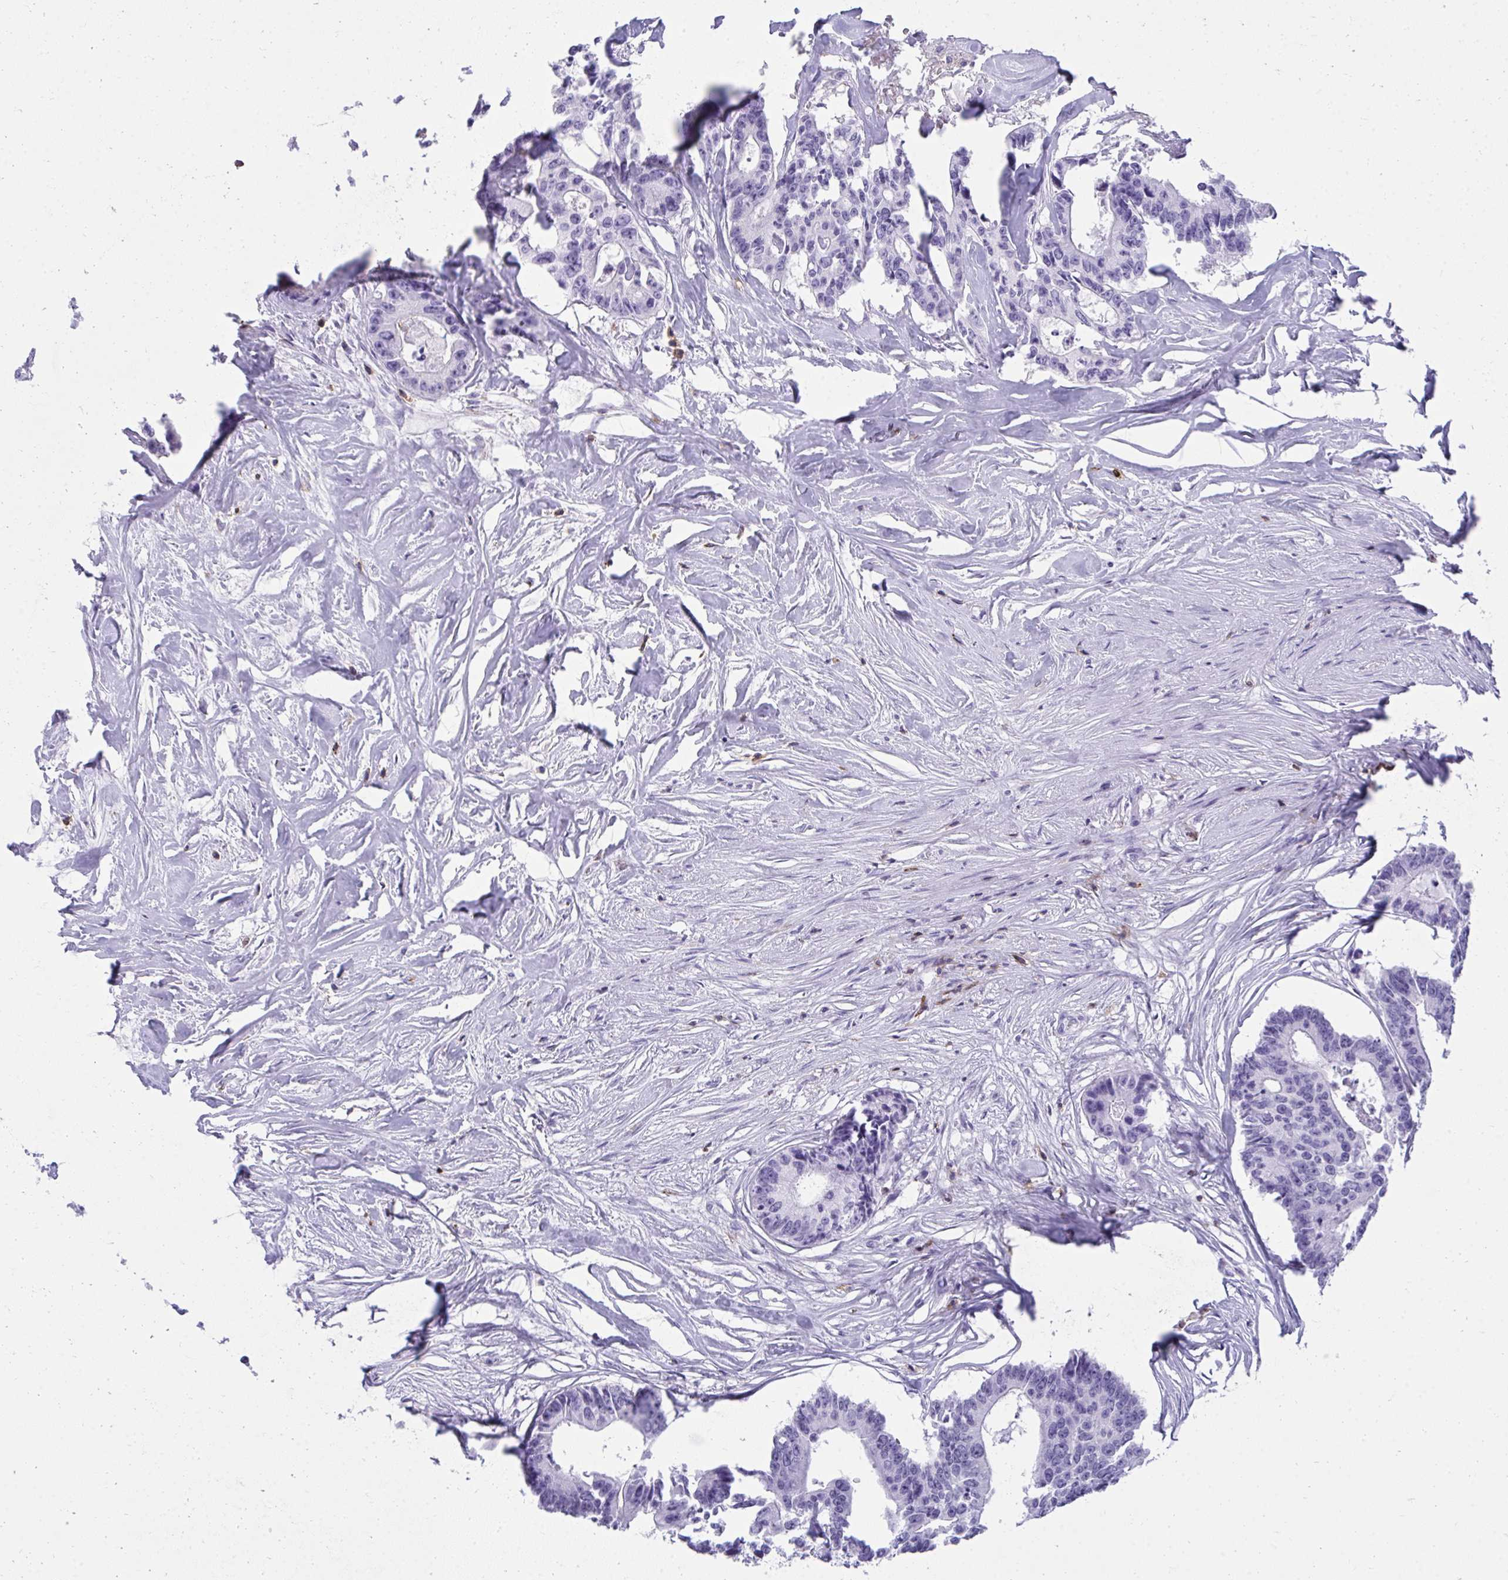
{"staining": {"intensity": "negative", "quantity": "none", "location": "none"}, "tissue": "colorectal cancer", "cell_type": "Tumor cells", "image_type": "cancer", "snomed": [{"axis": "morphology", "description": "Adenocarcinoma, NOS"}, {"axis": "topography", "description": "Rectum"}], "caption": "This photomicrograph is of colorectal cancer (adenocarcinoma) stained with IHC to label a protein in brown with the nuclei are counter-stained blue. There is no expression in tumor cells.", "gene": "SPN", "patient": {"sex": "male", "age": 57}}